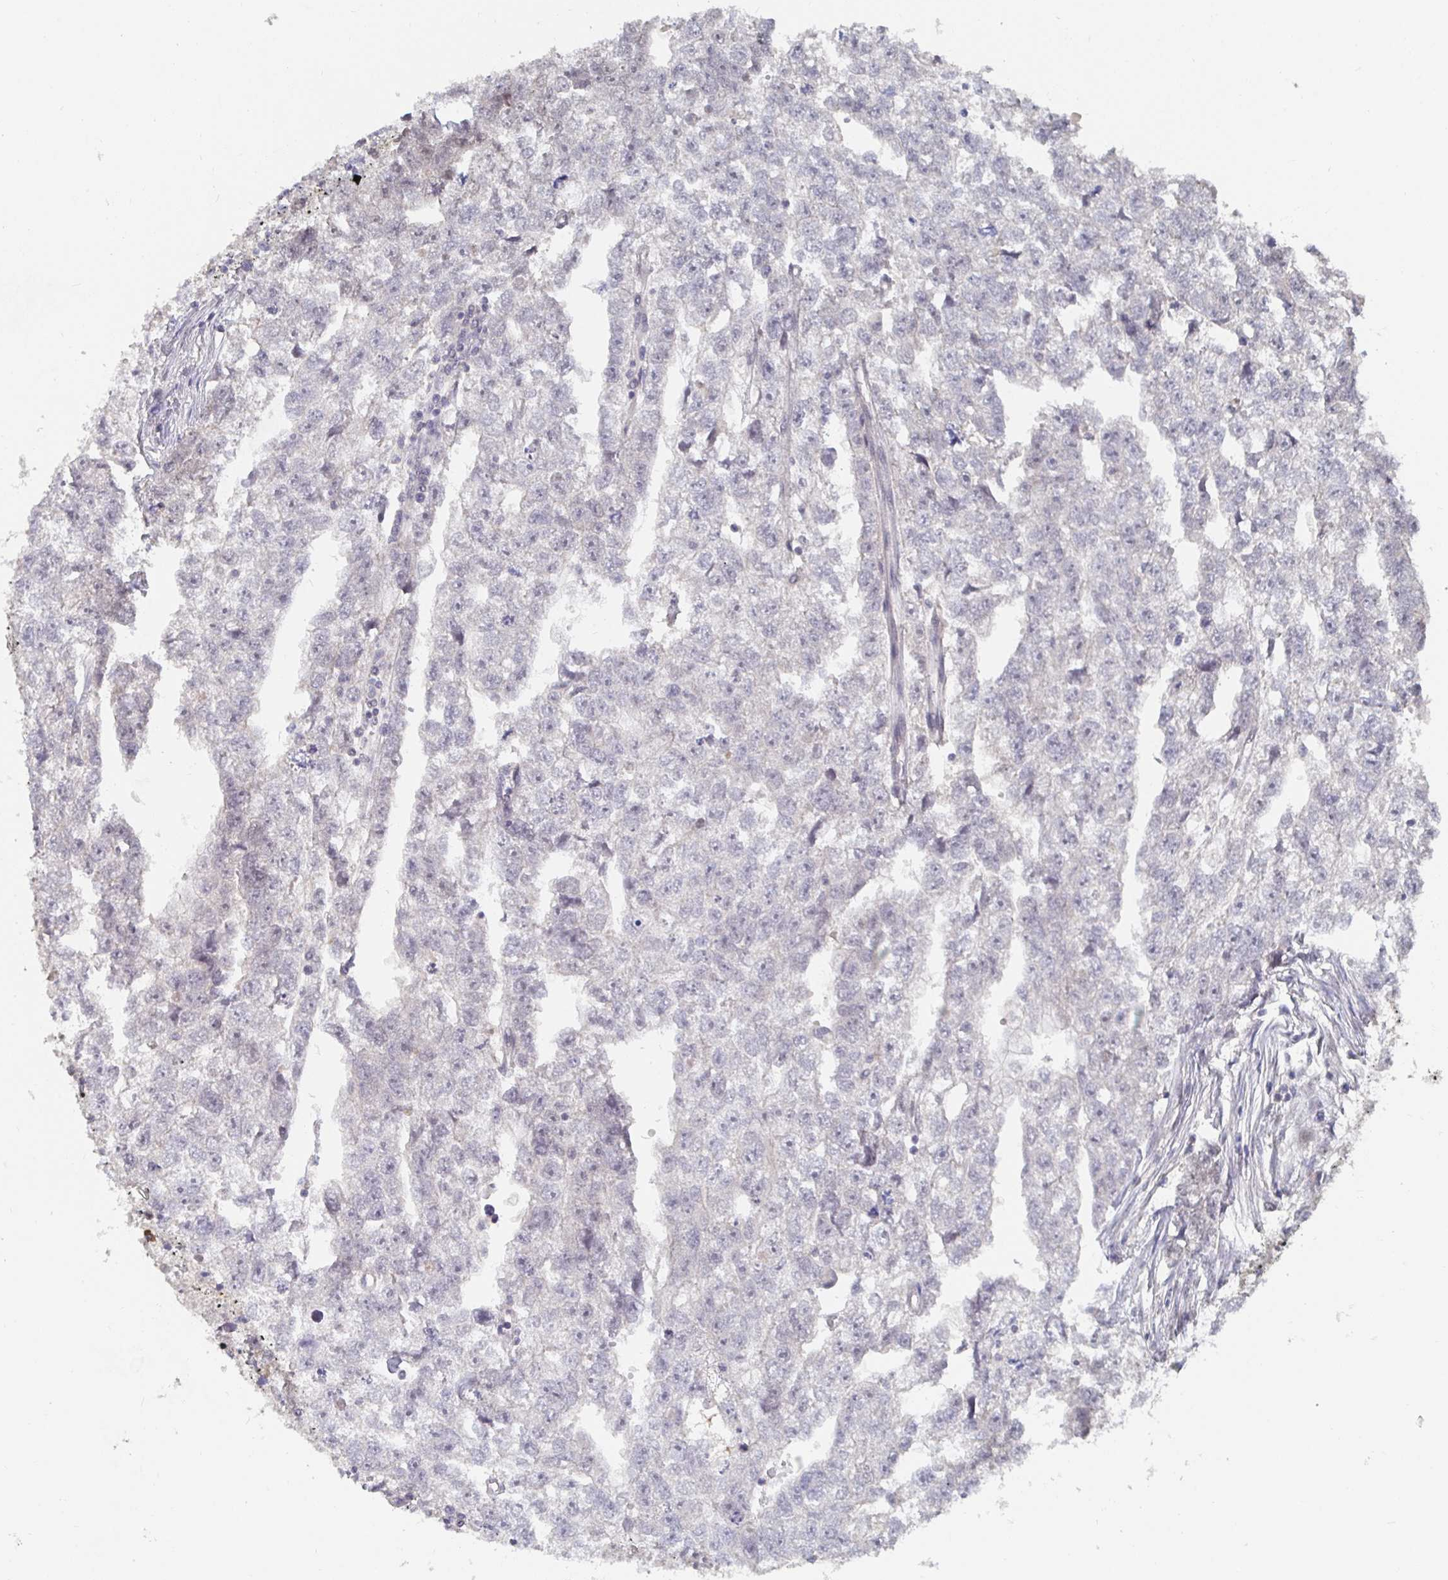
{"staining": {"intensity": "negative", "quantity": "none", "location": "none"}, "tissue": "testis cancer", "cell_type": "Tumor cells", "image_type": "cancer", "snomed": [{"axis": "morphology", "description": "Carcinoma, Embryonal, NOS"}, {"axis": "morphology", "description": "Teratoma, malignant, NOS"}, {"axis": "topography", "description": "Testis"}], "caption": "Immunohistochemical staining of testis cancer displays no significant staining in tumor cells. (DAB immunohistochemistry (IHC) visualized using brightfield microscopy, high magnification).", "gene": "MEIS1", "patient": {"sex": "male", "age": 44}}